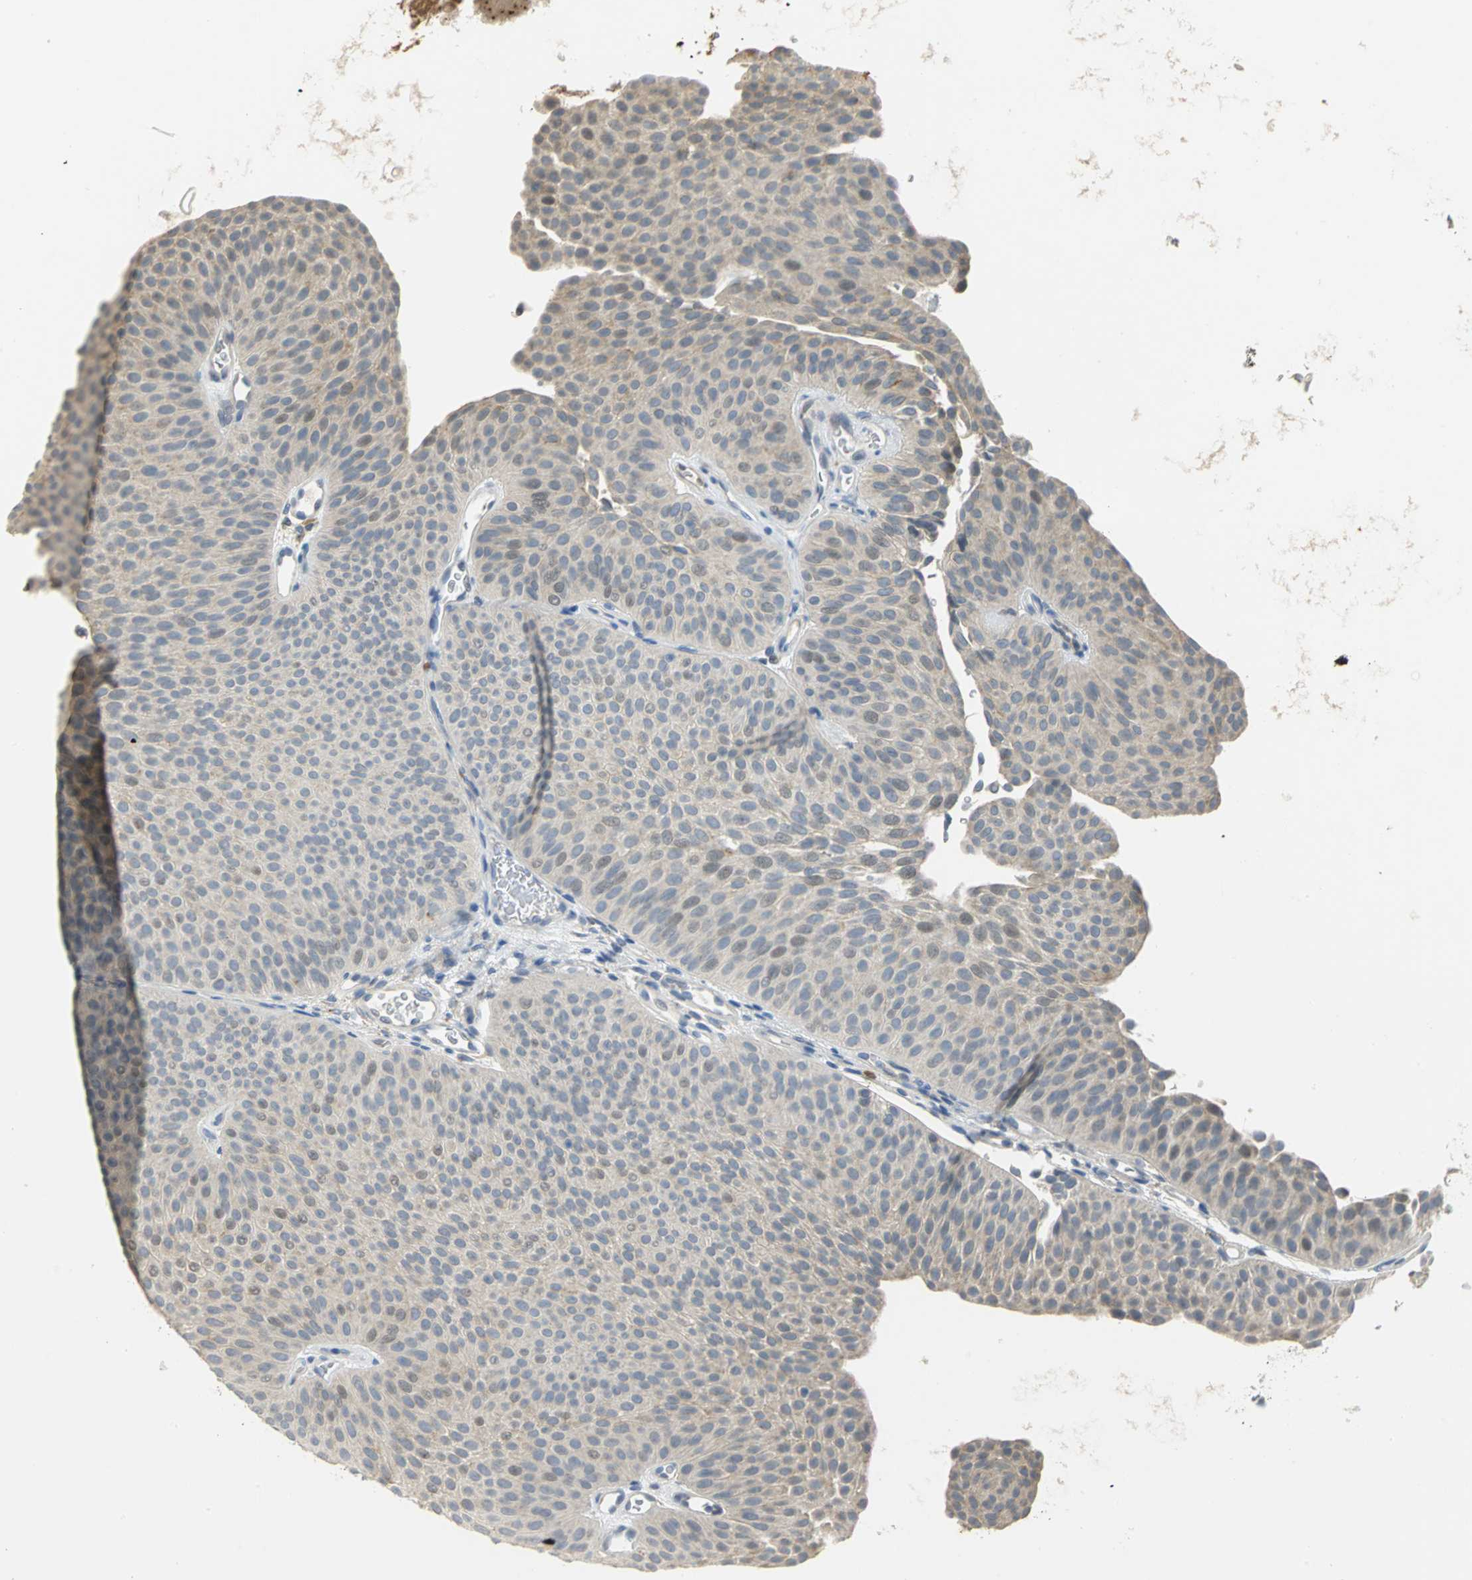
{"staining": {"intensity": "weak", "quantity": "<25%", "location": "cytoplasmic/membranous"}, "tissue": "urothelial cancer", "cell_type": "Tumor cells", "image_type": "cancer", "snomed": [{"axis": "morphology", "description": "Urothelial carcinoma, Low grade"}, {"axis": "topography", "description": "Urinary bladder"}], "caption": "Micrograph shows no significant protein expression in tumor cells of low-grade urothelial carcinoma.", "gene": "IL17RB", "patient": {"sex": "female", "age": 60}}